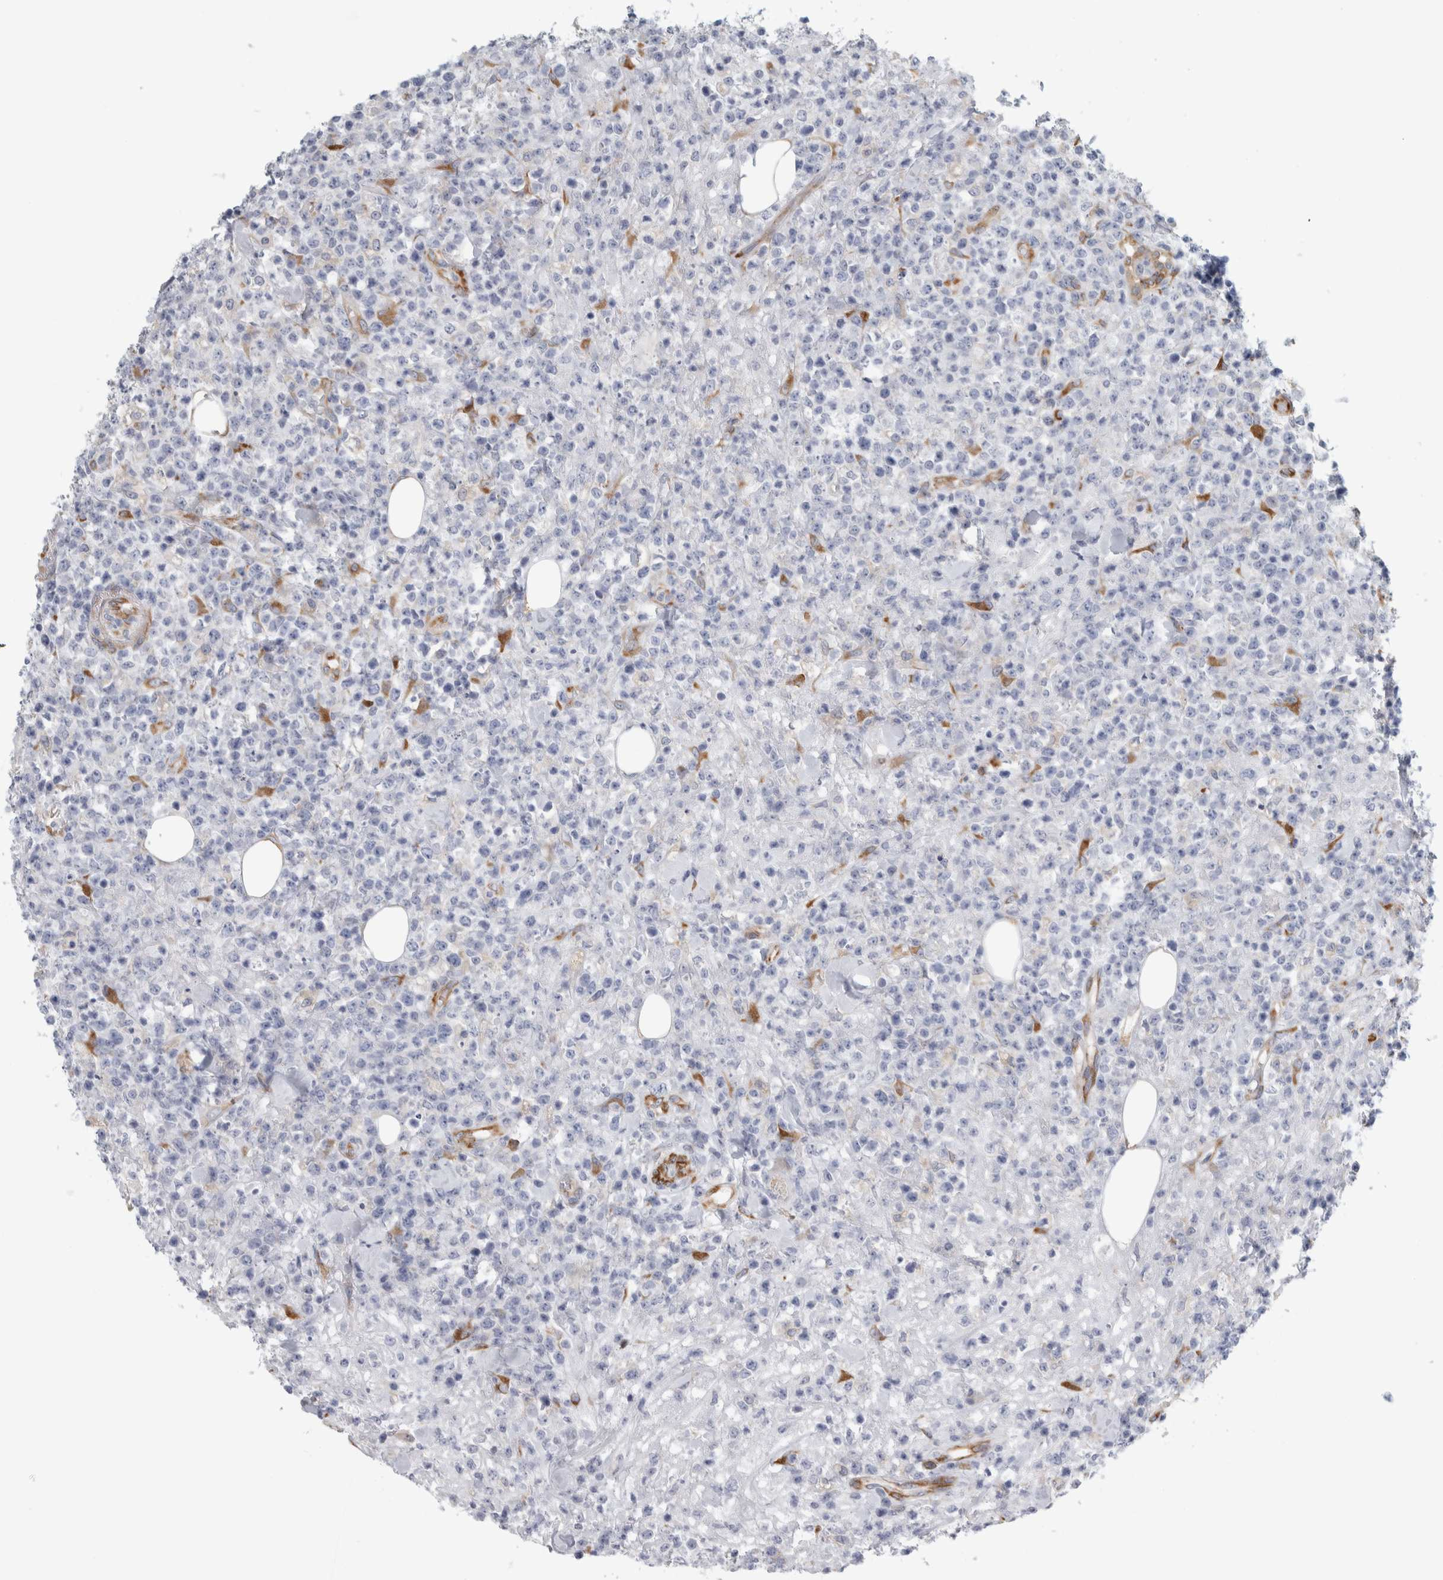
{"staining": {"intensity": "negative", "quantity": "none", "location": "none"}, "tissue": "lymphoma", "cell_type": "Tumor cells", "image_type": "cancer", "snomed": [{"axis": "morphology", "description": "Malignant lymphoma, non-Hodgkin's type, High grade"}, {"axis": "topography", "description": "Colon"}], "caption": "Protein analysis of lymphoma demonstrates no significant expression in tumor cells. The staining is performed using DAB (3,3'-diaminobenzidine) brown chromogen with nuclei counter-stained in using hematoxylin.", "gene": "B3GNT3", "patient": {"sex": "female", "age": 53}}